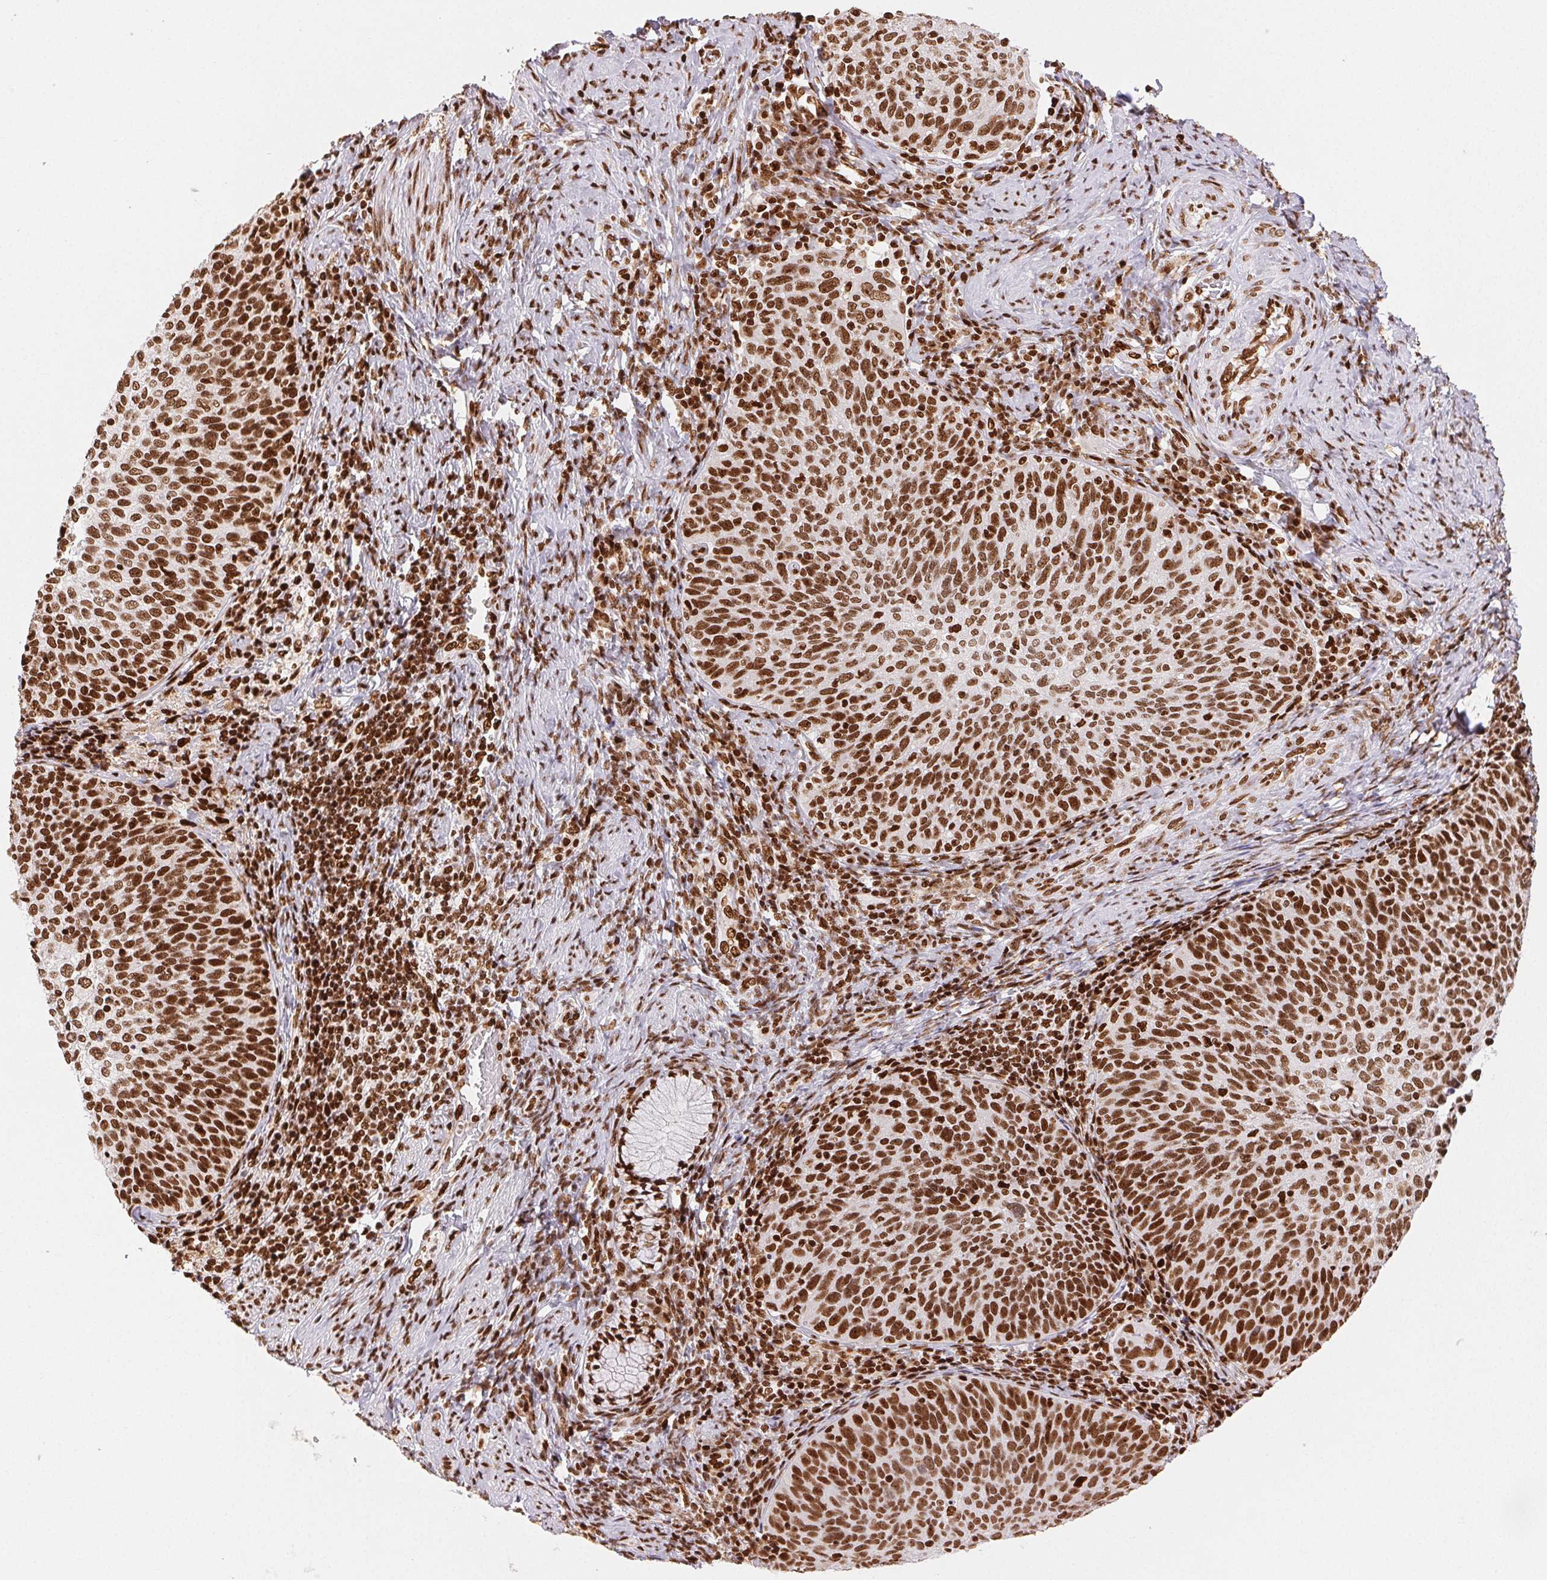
{"staining": {"intensity": "moderate", "quantity": ">75%", "location": "nuclear"}, "tissue": "cervical cancer", "cell_type": "Tumor cells", "image_type": "cancer", "snomed": [{"axis": "morphology", "description": "Squamous cell carcinoma, NOS"}, {"axis": "topography", "description": "Cervix"}], "caption": "IHC (DAB) staining of human cervical cancer displays moderate nuclear protein positivity in about >75% of tumor cells.", "gene": "ZNF80", "patient": {"sex": "female", "age": 61}}